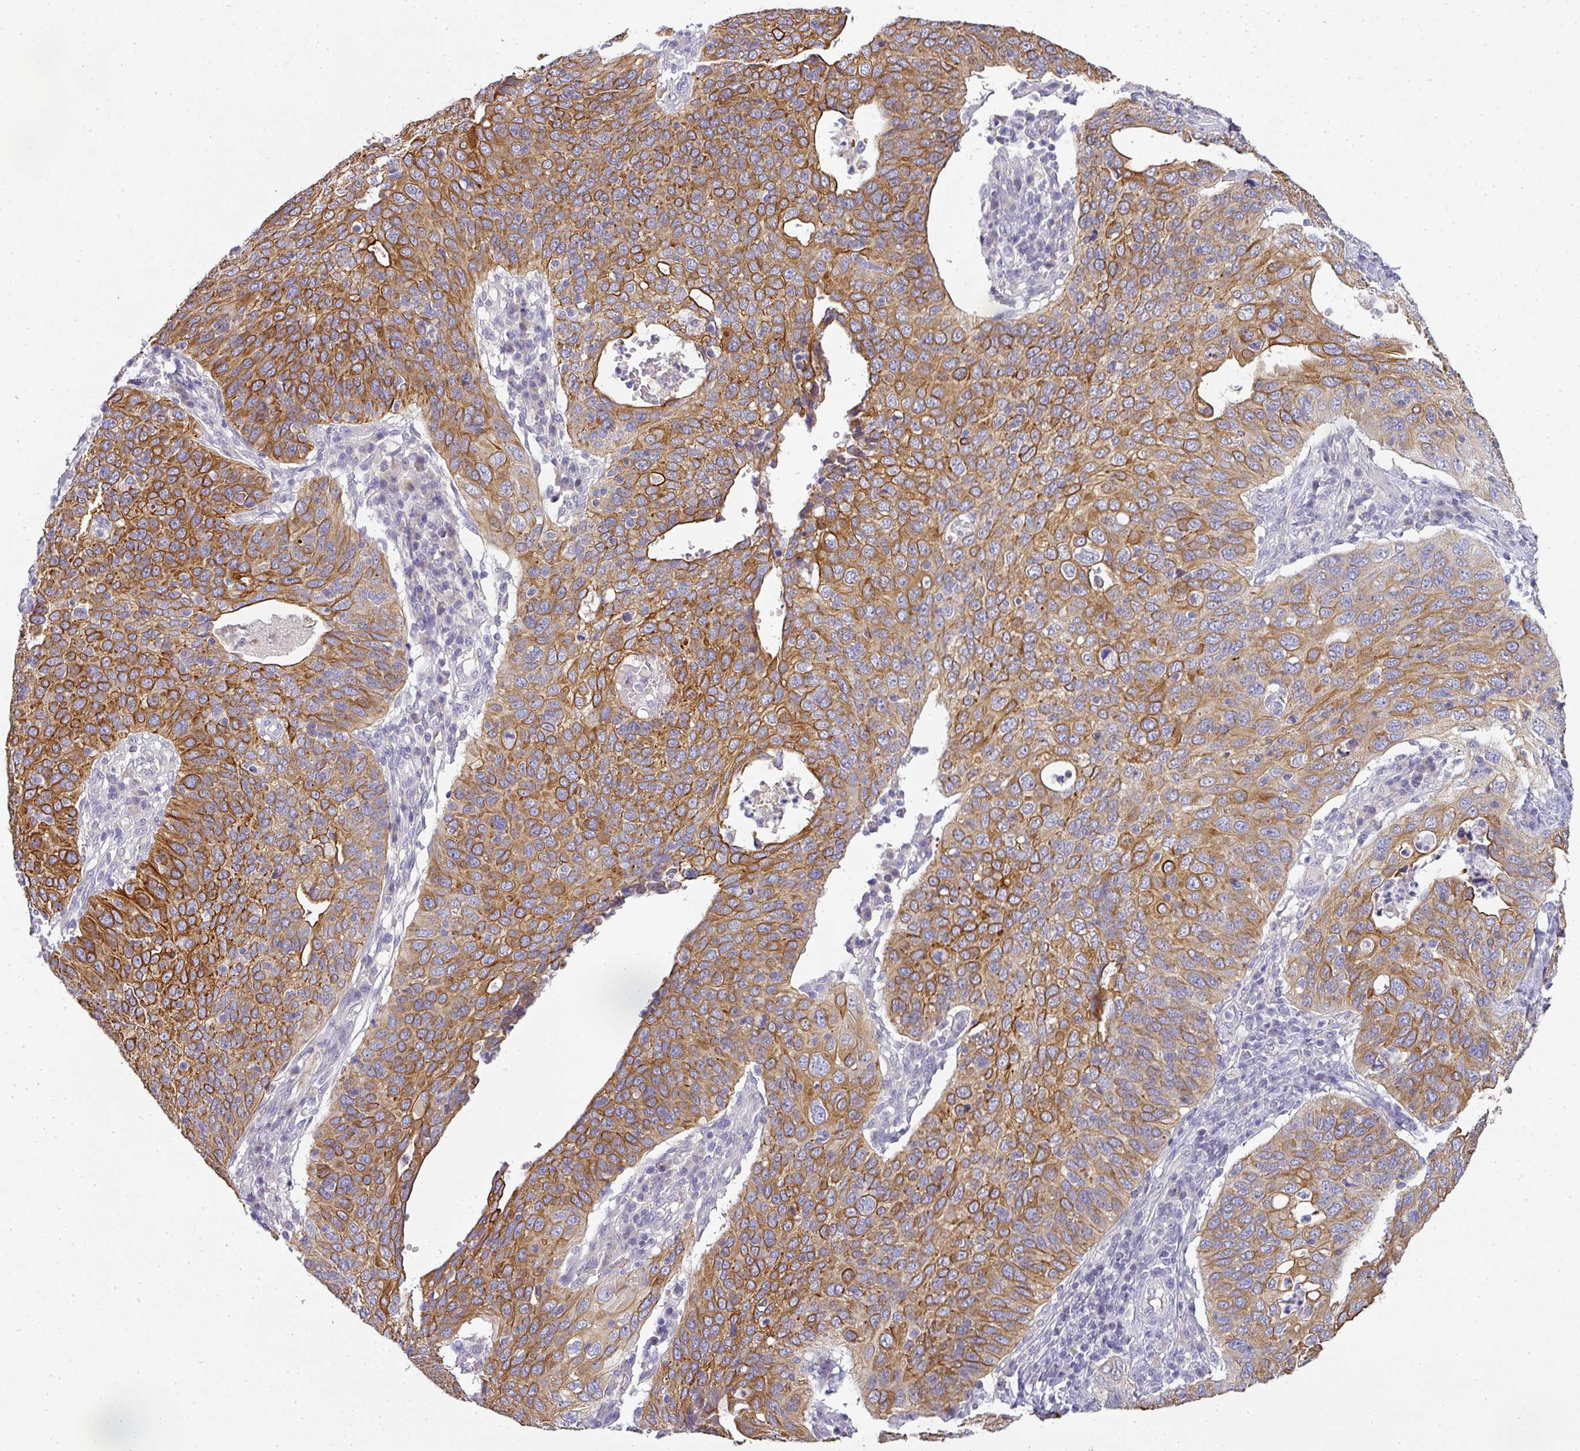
{"staining": {"intensity": "strong", "quantity": ">75%", "location": "cytoplasmic/membranous"}, "tissue": "cervical cancer", "cell_type": "Tumor cells", "image_type": "cancer", "snomed": [{"axis": "morphology", "description": "Squamous cell carcinoma, NOS"}, {"axis": "topography", "description": "Cervix"}], "caption": "Brown immunohistochemical staining in human cervical cancer displays strong cytoplasmic/membranous positivity in about >75% of tumor cells.", "gene": "ASXL3", "patient": {"sex": "female", "age": 36}}